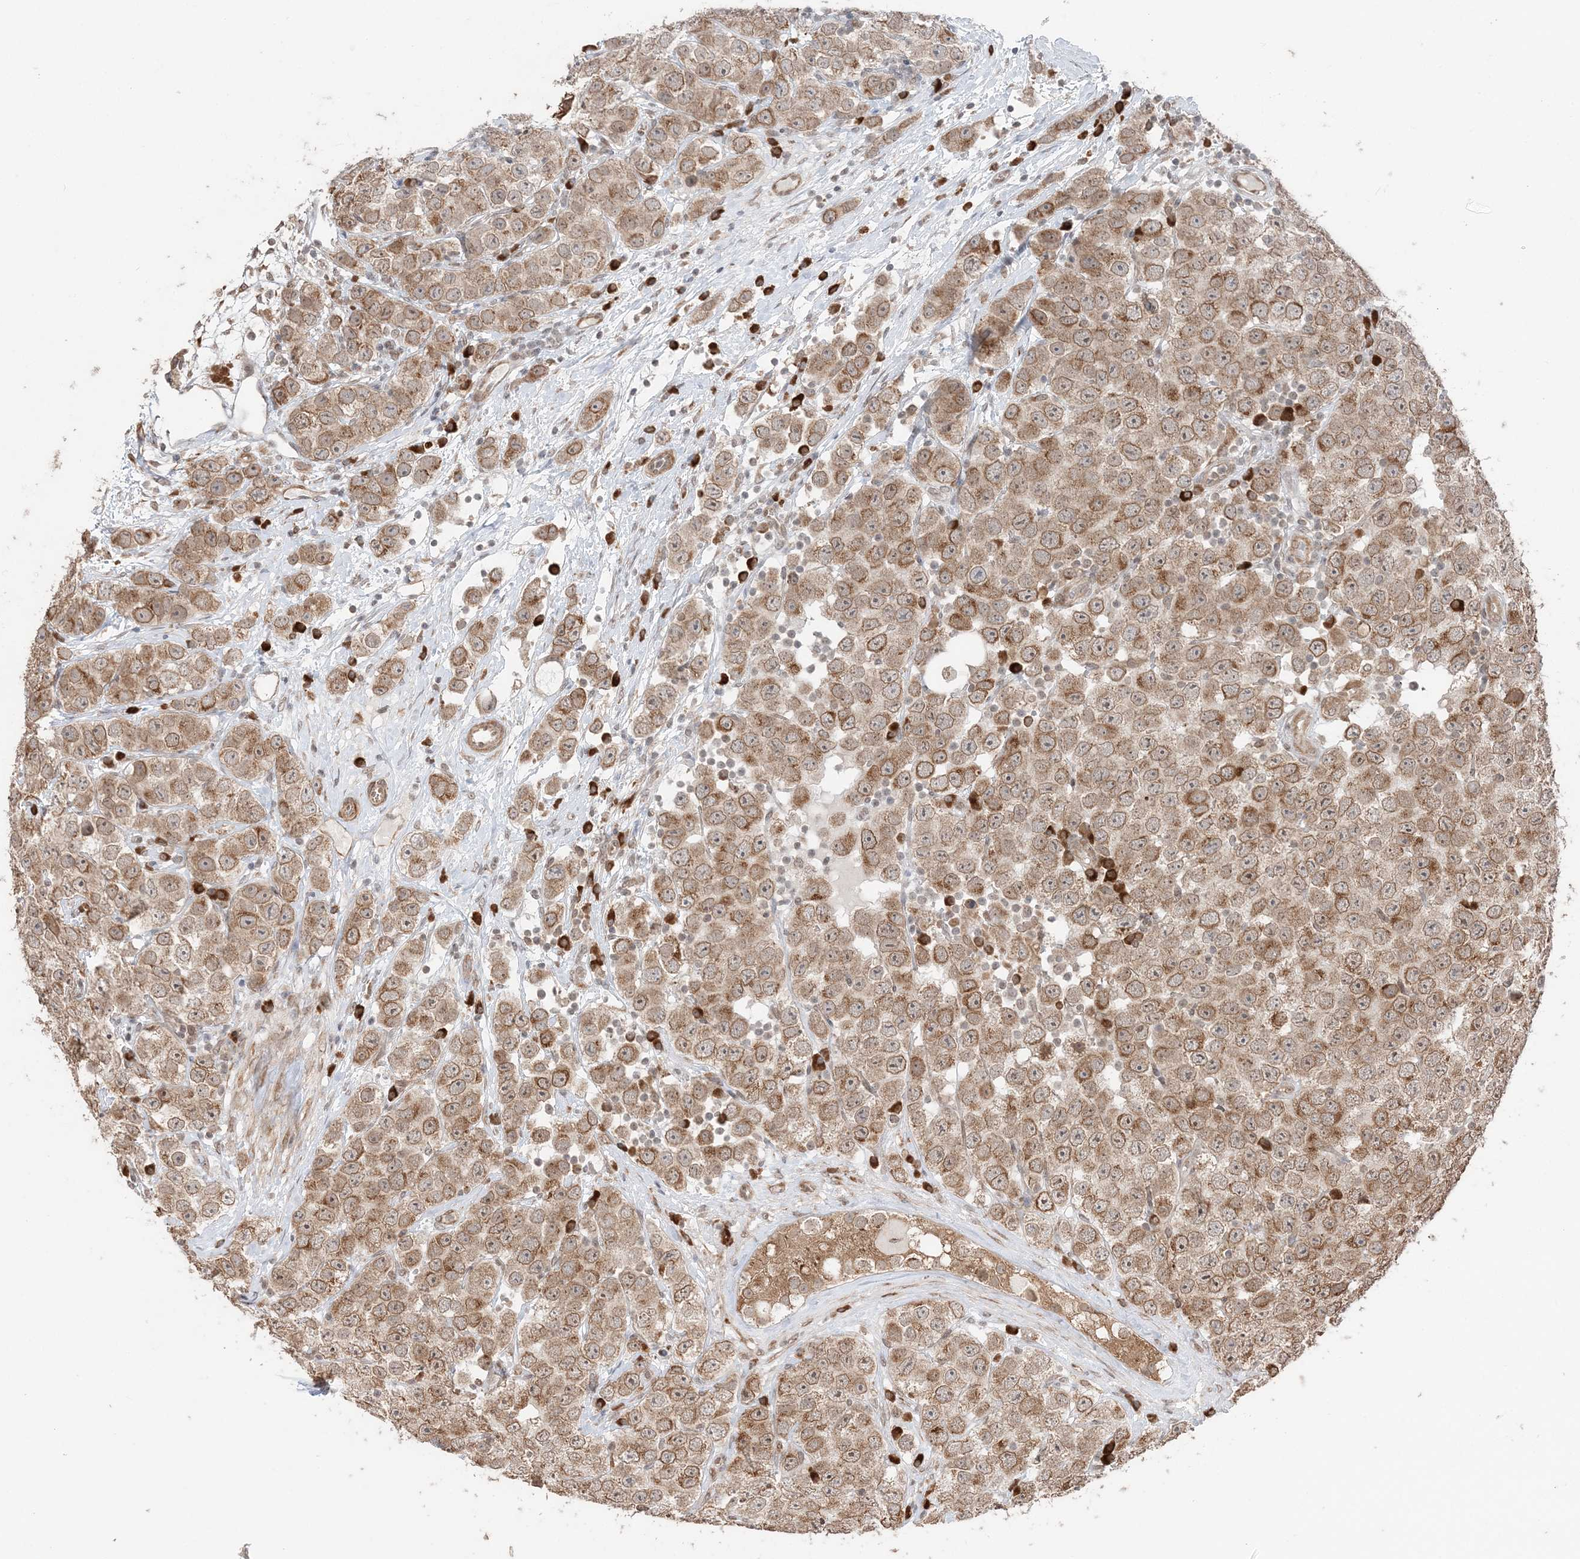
{"staining": {"intensity": "moderate", "quantity": ">75%", "location": "cytoplasmic/membranous"}, "tissue": "testis cancer", "cell_type": "Tumor cells", "image_type": "cancer", "snomed": [{"axis": "morphology", "description": "Seminoma, NOS"}, {"axis": "topography", "description": "Testis"}], "caption": "Protein staining exhibits moderate cytoplasmic/membranous positivity in about >75% of tumor cells in testis seminoma. The staining was performed using DAB (3,3'-diaminobenzidine), with brown indicating positive protein expression. Nuclei are stained blue with hematoxylin.", "gene": "TMED10", "patient": {"sex": "male", "age": 28}}